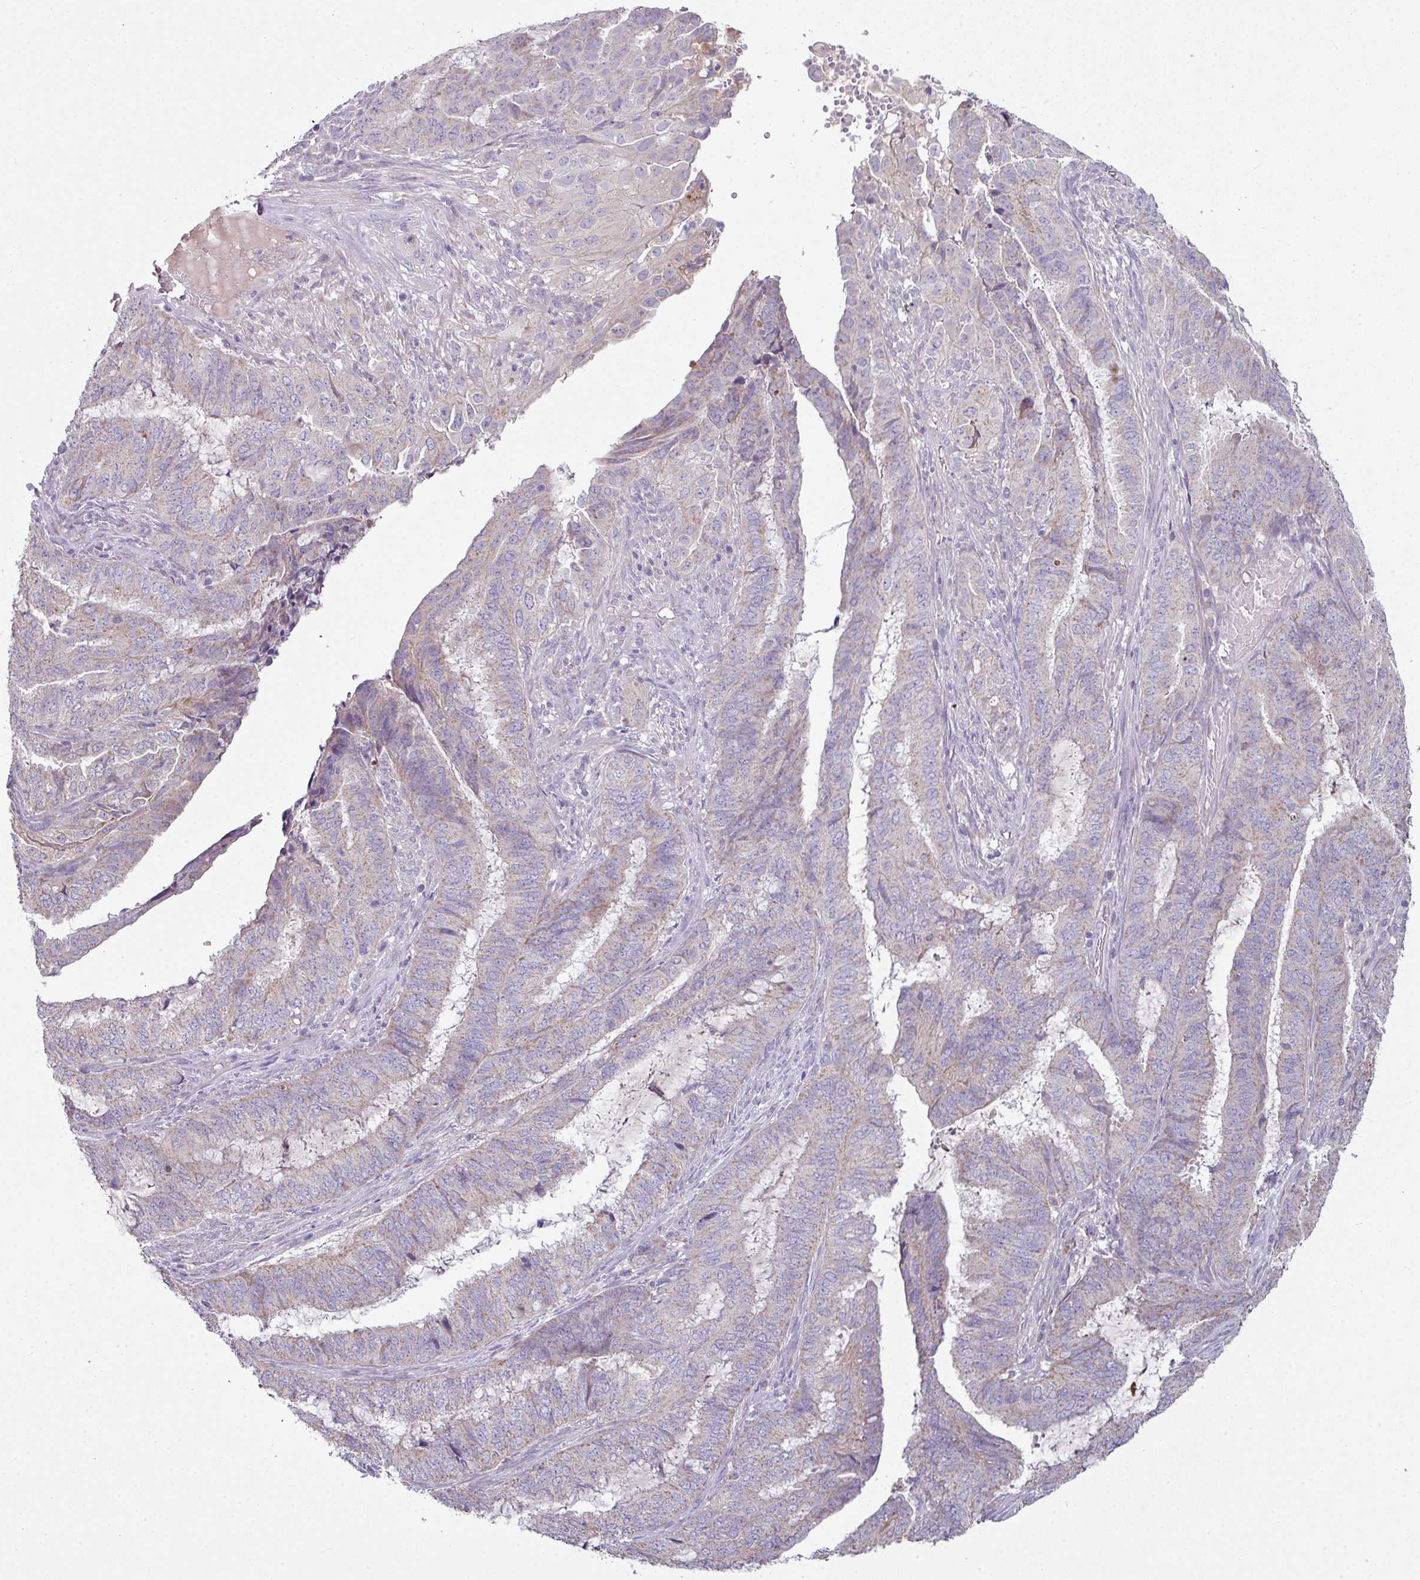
{"staining": {"intensity": "weak", "quantity": "<25%", "location": "cytoplasmic/membranous"}, "tissue": "endometrial cancer", "cell_type": "Tumor cells", "image_type": "cancer", "snomed": [{"axis": "morphology", "description": "Adenocarcinoma, NOS"}, {"axis": "topography", "description": "Endometrium"}], "caption": "IHC of adenocarcinoma (endometrial) exhibits no positivity in tumor cells. Brightfield microscopy of immunohistochemistry stained with DAB (3,3'-diaminobenzidine) (brown) and hematoxylin (blue), captured at high magnification.", "gene": "LRRC9", "patient": {"sex": "female", "age": 51}}